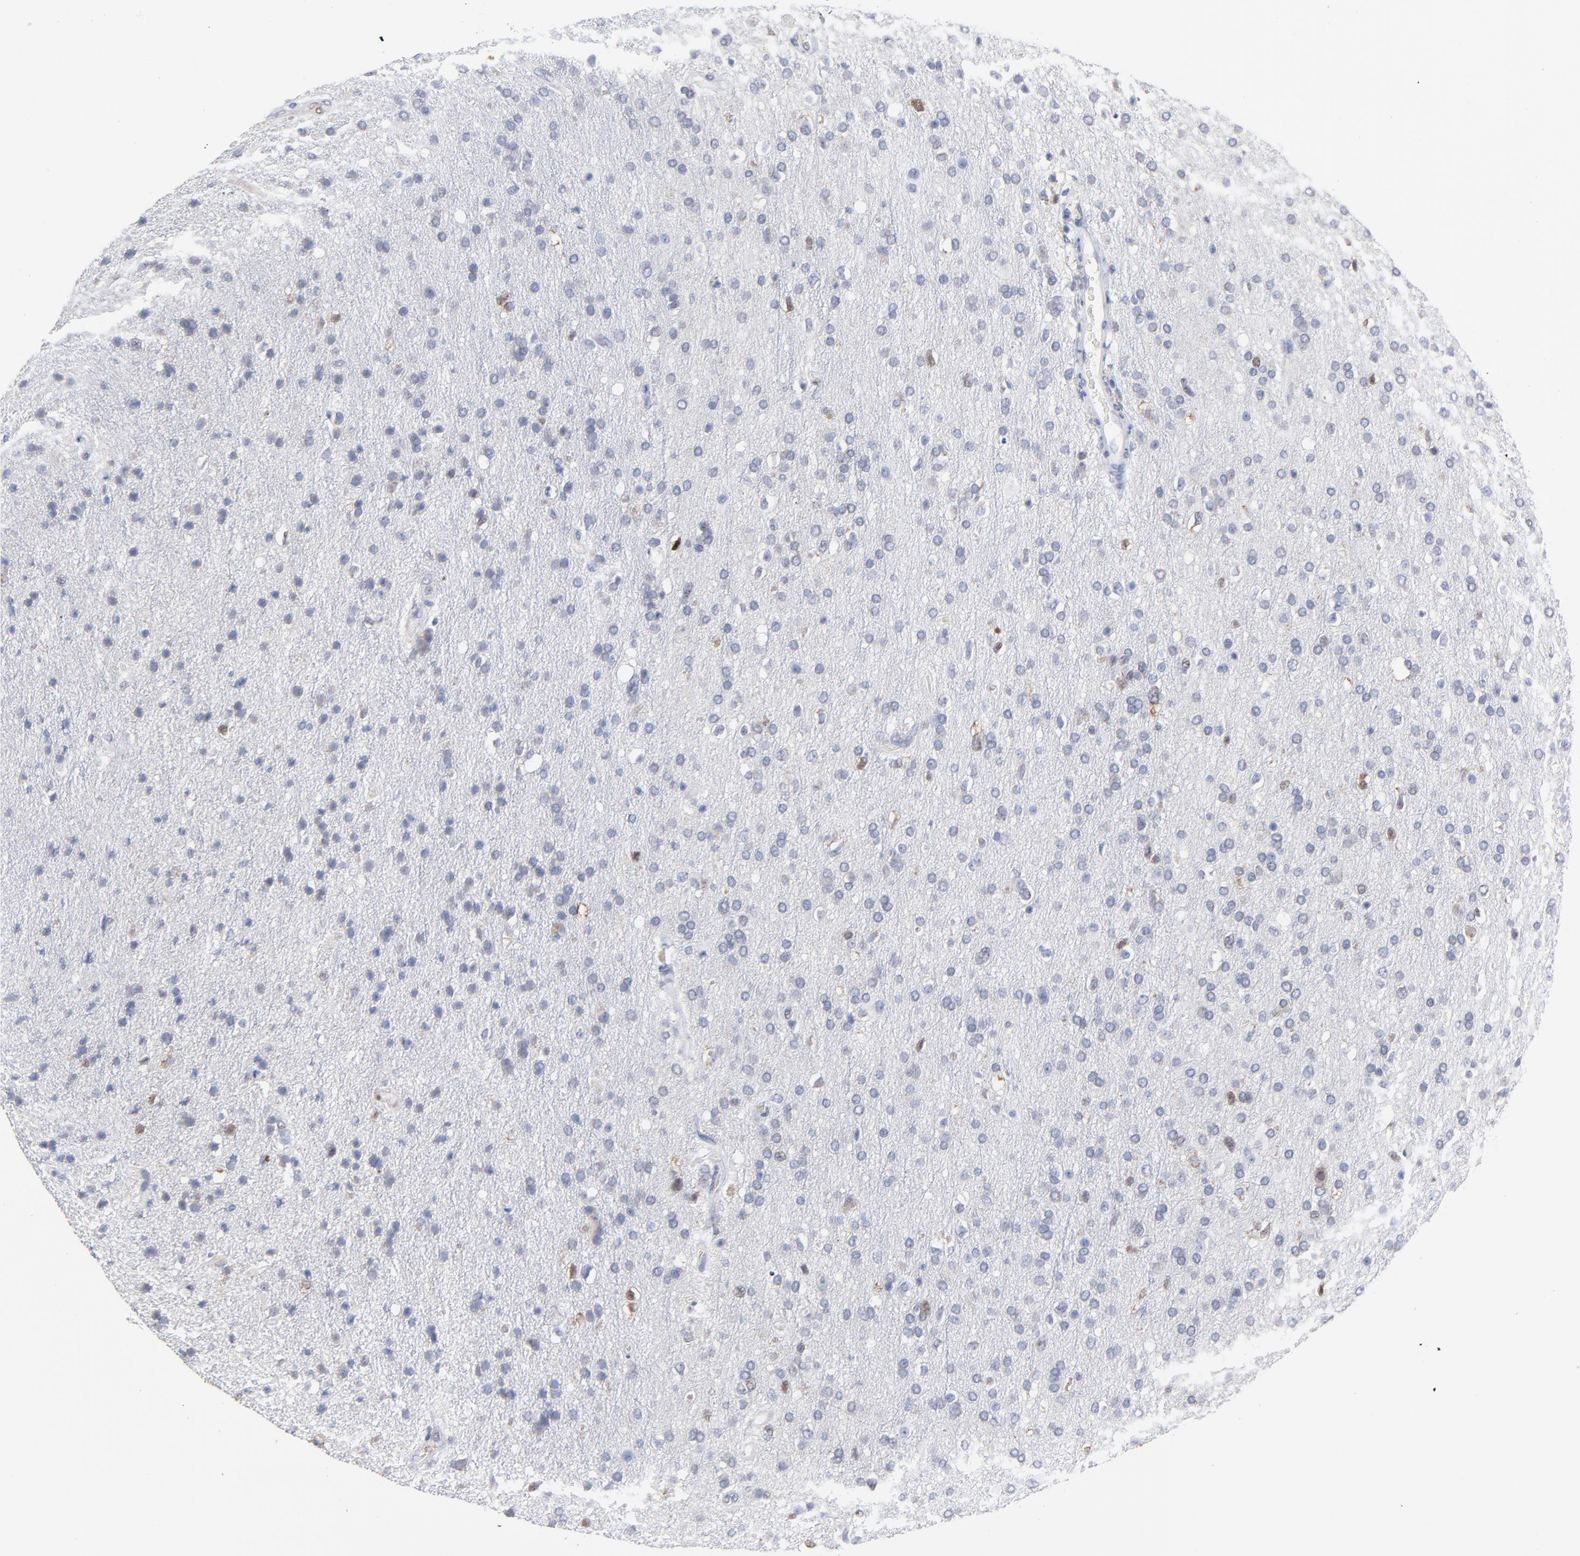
{"staining": {"intensity": "weak", "quantity": "<25%", "location": "cytoplasmic/membranous"}, "tissue": "glioma", "cell_type": "Tumor cells", "image_type": "cancer", "snomed": [{"axis": "morphology", "description": "Glioma, malignant, High grade"}, {"axis": "topography", "description": "Brain"}], "caption": "Micrograph shows no protein expression in tumor cells of malignant glioma (high-grade) tissue.", "gene": "NCAPH", "patient": {"sex": "male", "age": 77}}